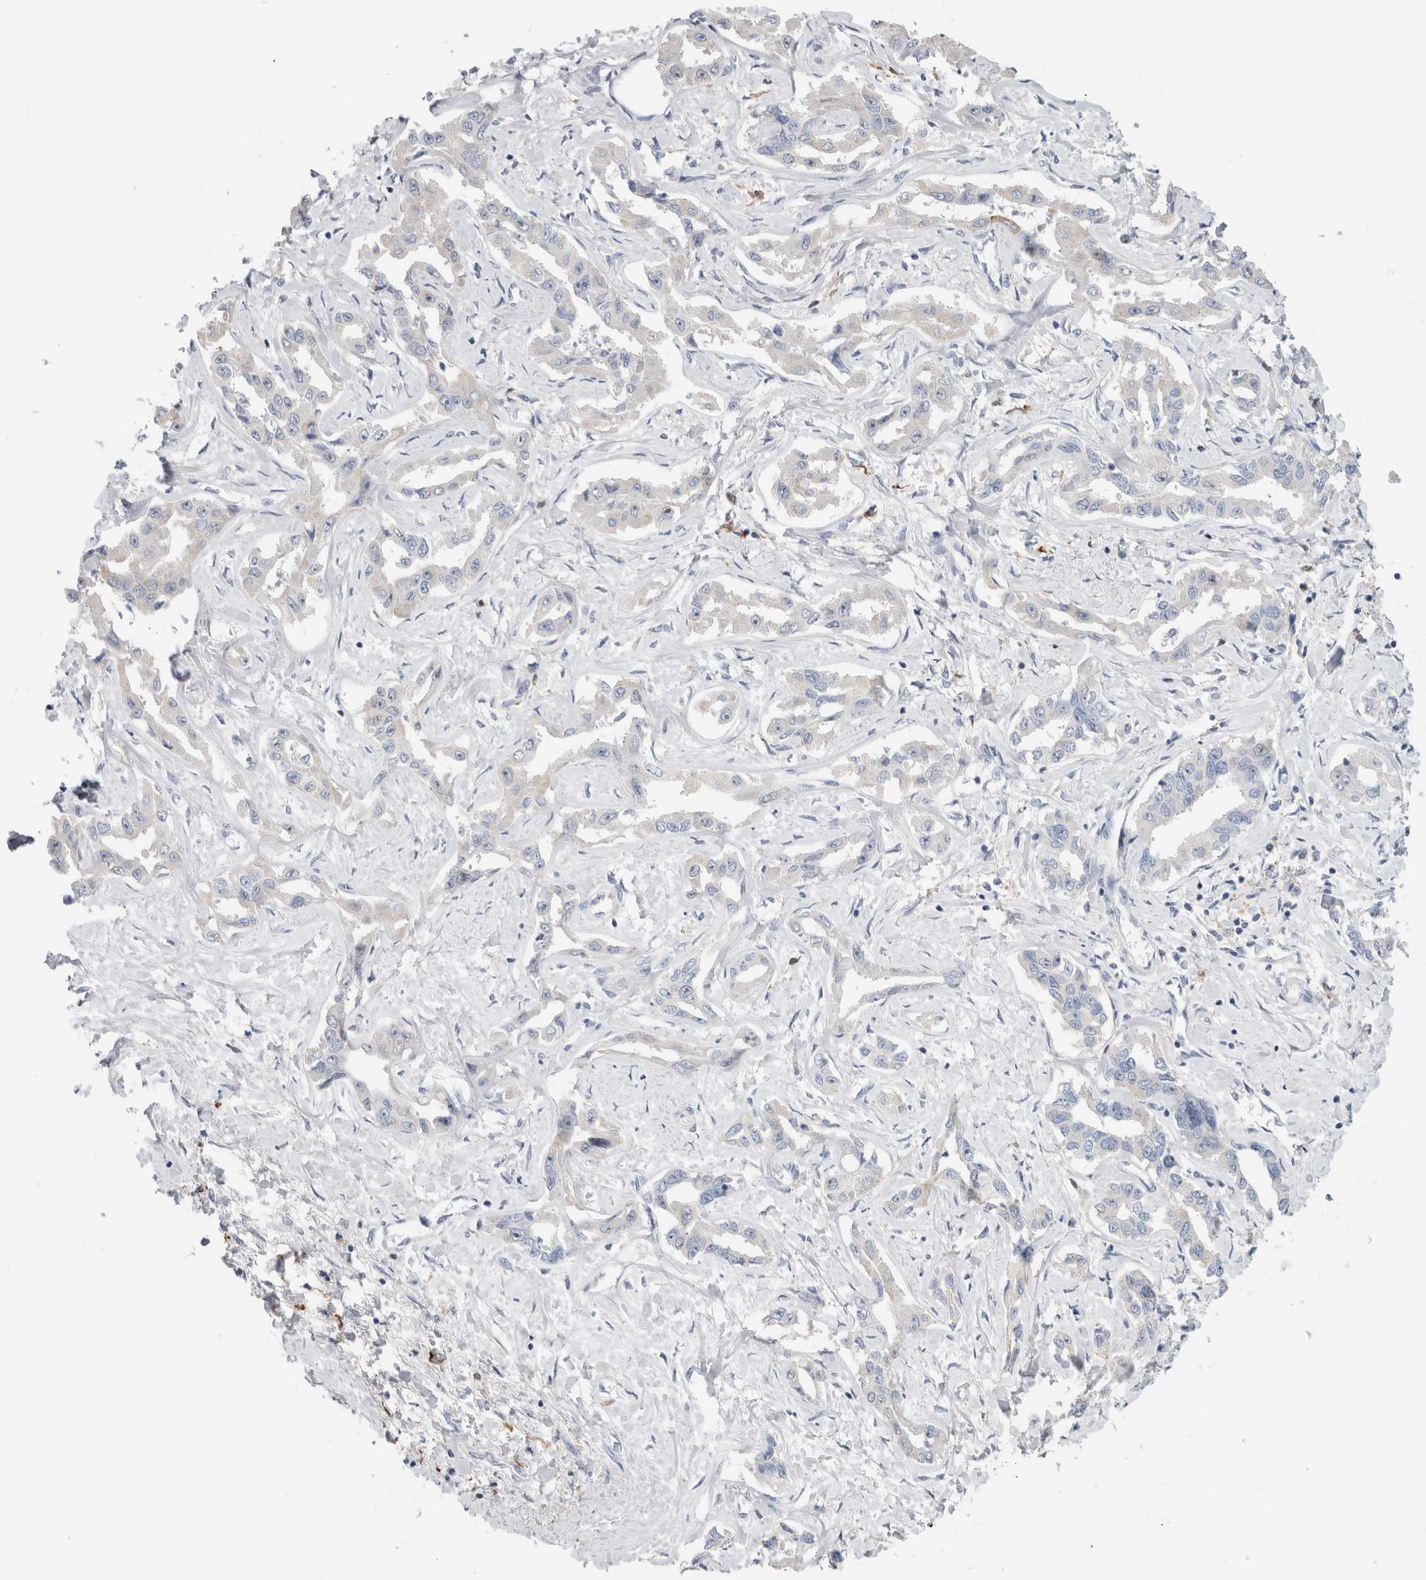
{"staining": {"intensity": "negative", "quantity": "none", "location": "none"}, "tissue": "liver cancer", "cell_type": "Tumor cells", "image_type": "cancer", "snomed": [{"axis": "morphology", "description": "Cholangiocarcinoma"}, {"axis": "topography", "description": "Liver"}], "caption": "A micrograph of human liver cholangiocarcinoma is negative for staining in tumor cells. The staining is performed using DAB brown chromogen with nuclei counter-stained in using hematoxylin.", "gene": "SLC20A2", "patient": {"sex": "male", "age": 59}}